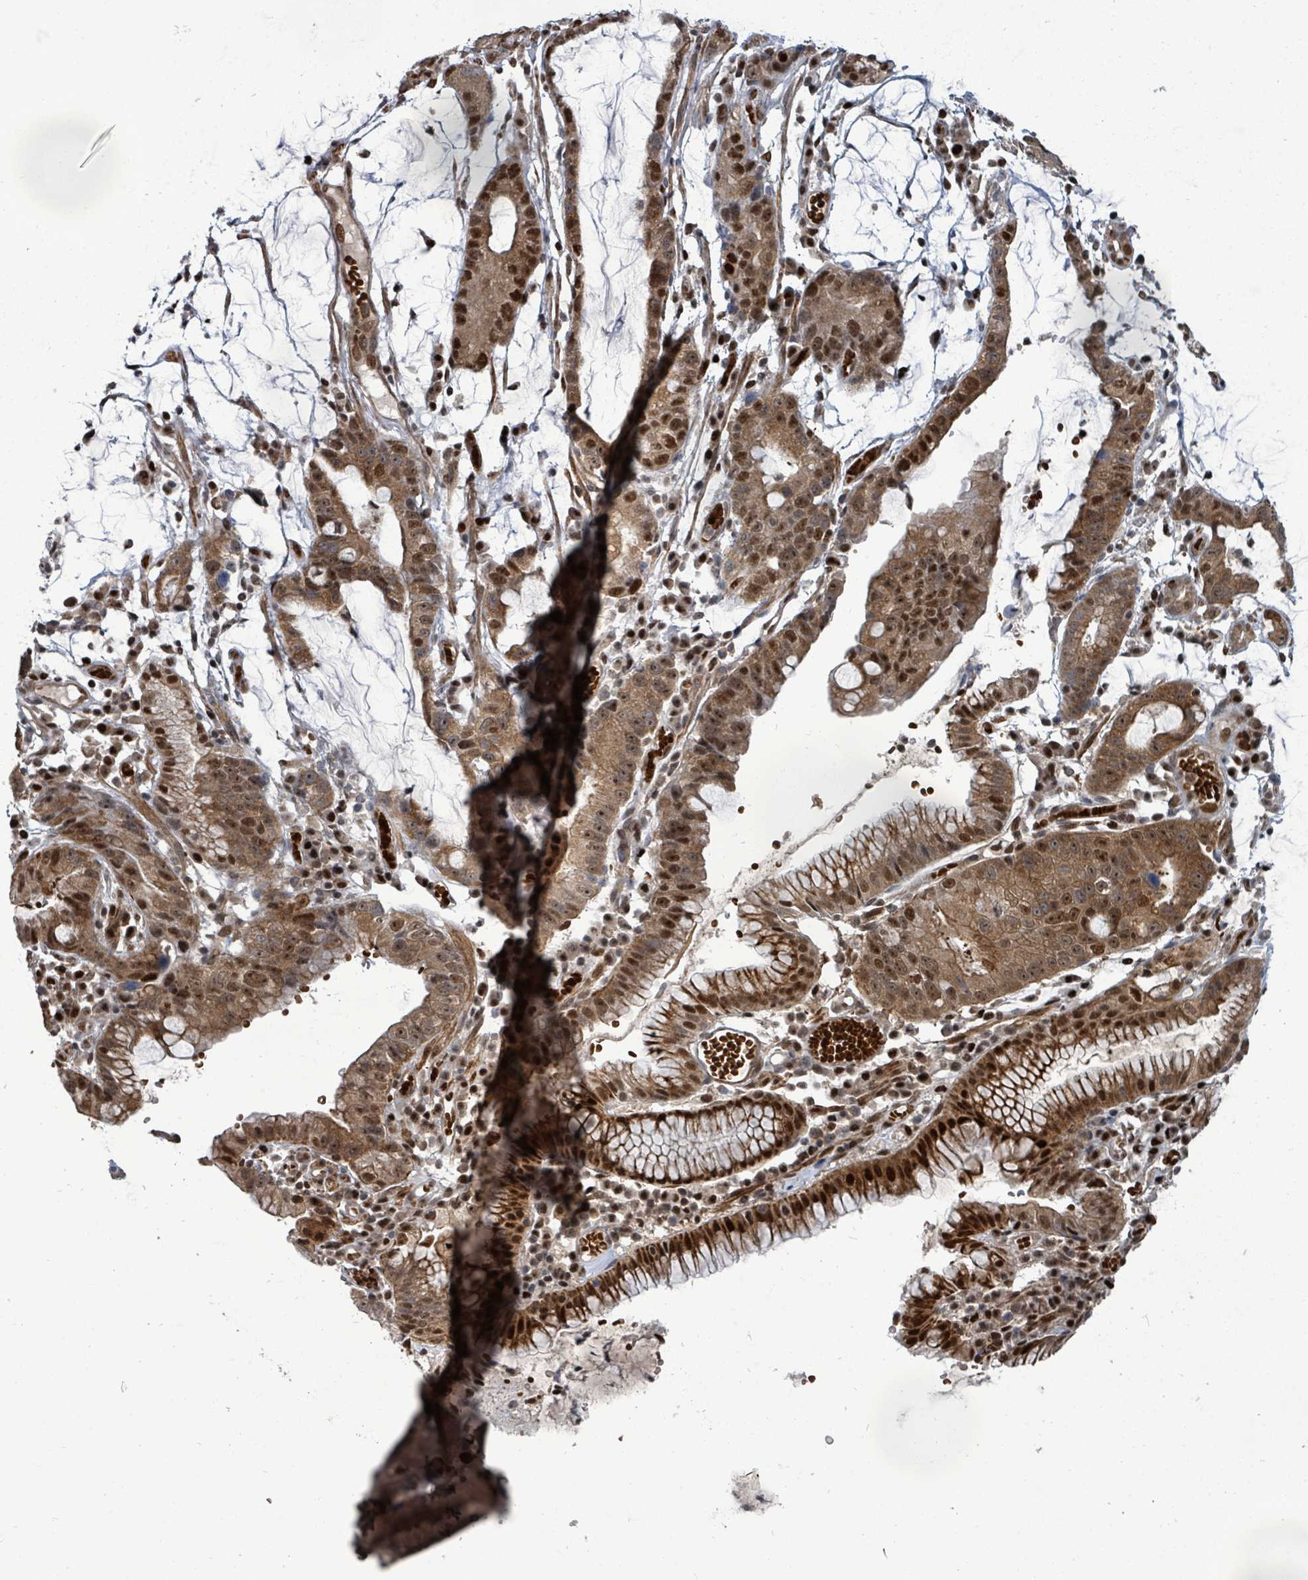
{"staining": {"intensity": "strong", "quantity": ">75%", "location": "cytoplasmic/membranous,nuclear"}, "tissue": "stomach cancer", "cell_type": "Tumor cells", "image_type": "cancer", "snomed": [{"axis": "morphology", "description": "Adenocarcinoma, NOS"}, {"axis": "topography", "description": "Stomach"}], "caption": "Brown immunohistochemical staining in stomach cancer (adenocarcinoma) exhibits strong cytoplasmic/membranous and nuclear staining in about >75% of tumor cells.", "gene": "TRDMT1", "patient": {"sex": "male", "age": 55}}